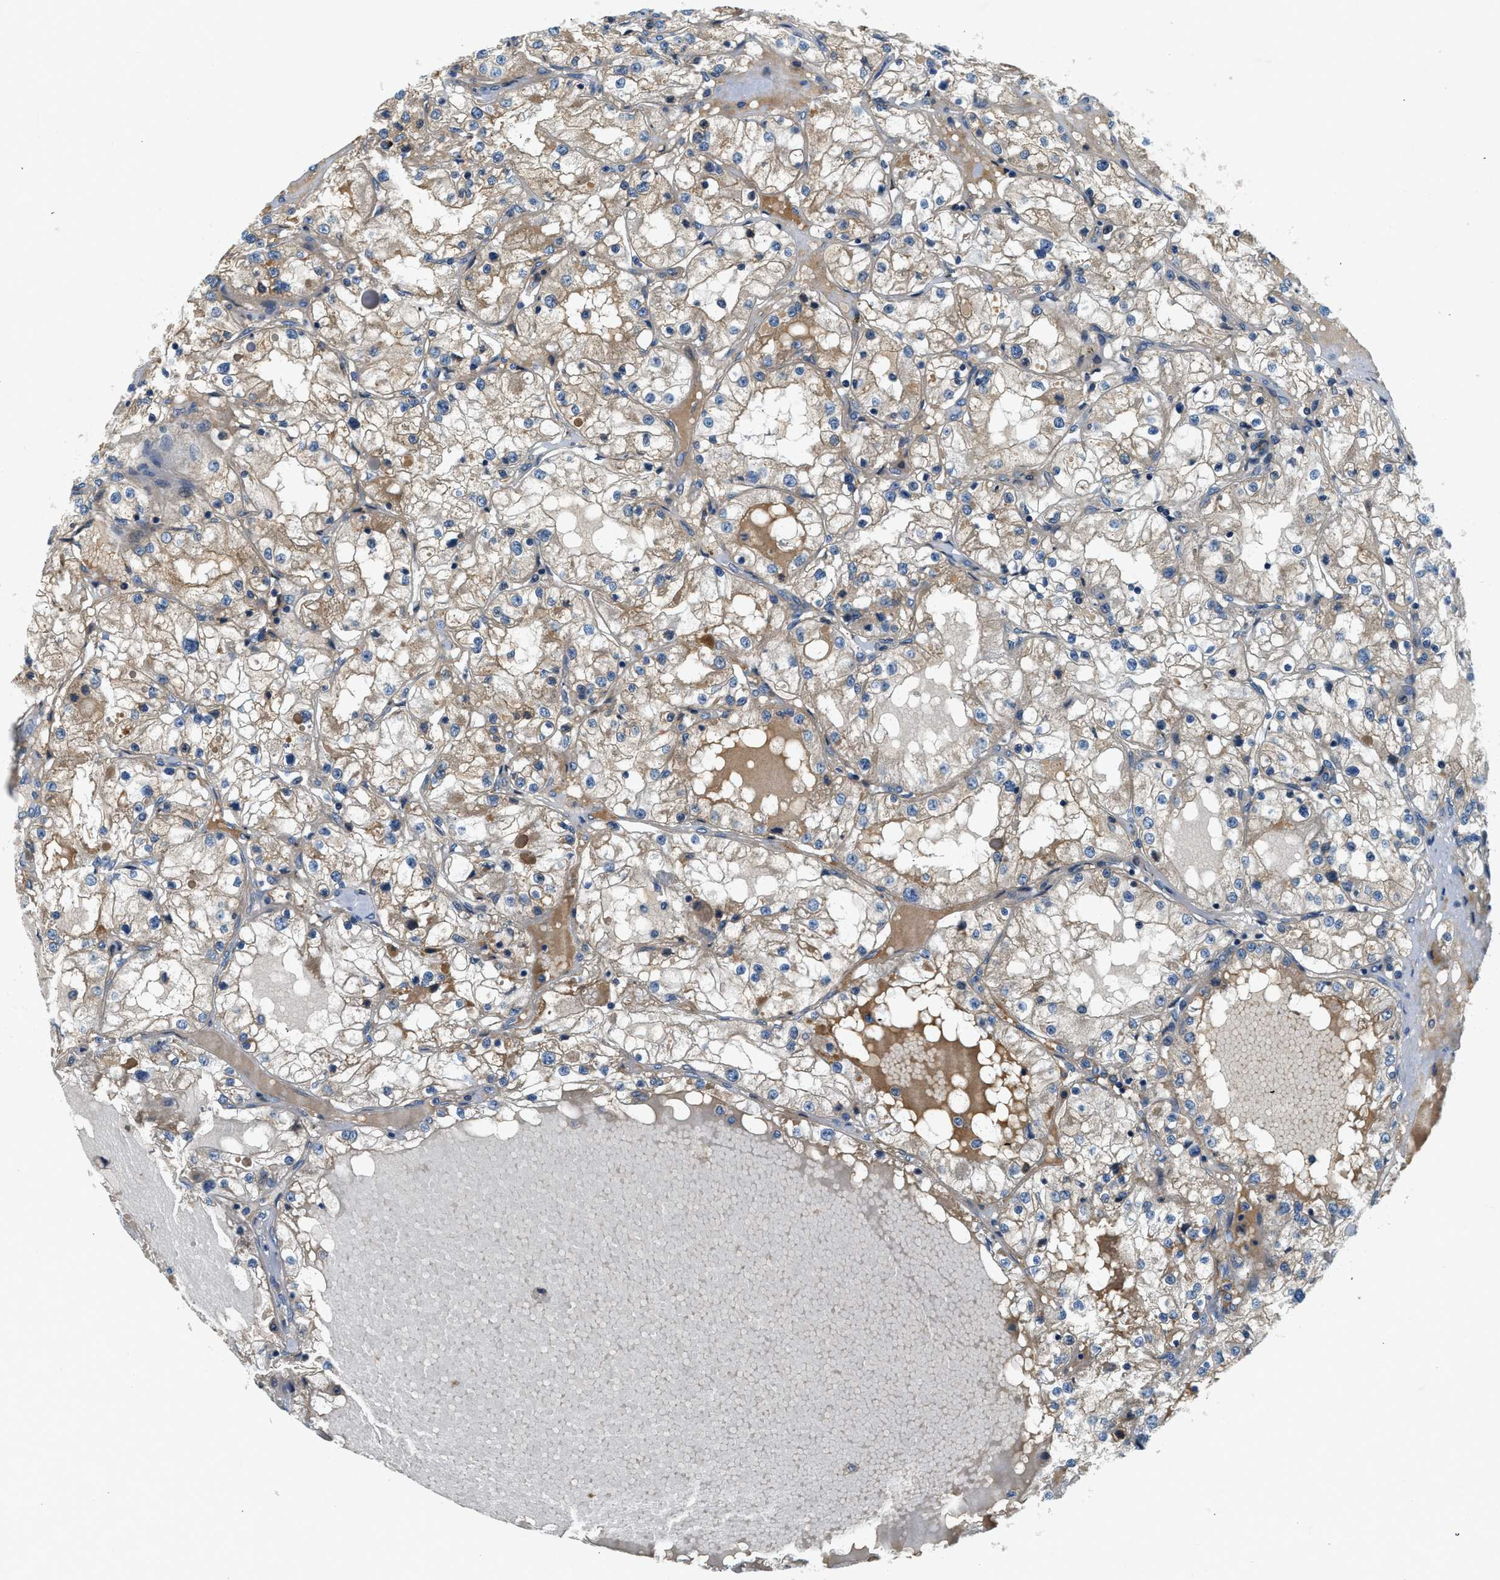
{"staining": {"intensity": "weak", "quantity": "25%-75%", "location": "cytoplasmic/membranous"}, "tissue": "renal cancer", "cell_type": "Tumor cells", "image_type": "cancer", "snomed": [{"axis": "morphology", "description": "Adenocarcinoma, NOS"}, {"axis": "topography", "description": "Kidney"}], "caption": "There is low levels of weak cytoplasmic/membranous expression in tumor cells of renal cancer, as demonstrated by immunohistochemical staining (brown color).", "gene": "KCNK1", "patient": {"sex": "male", "age": 68}}